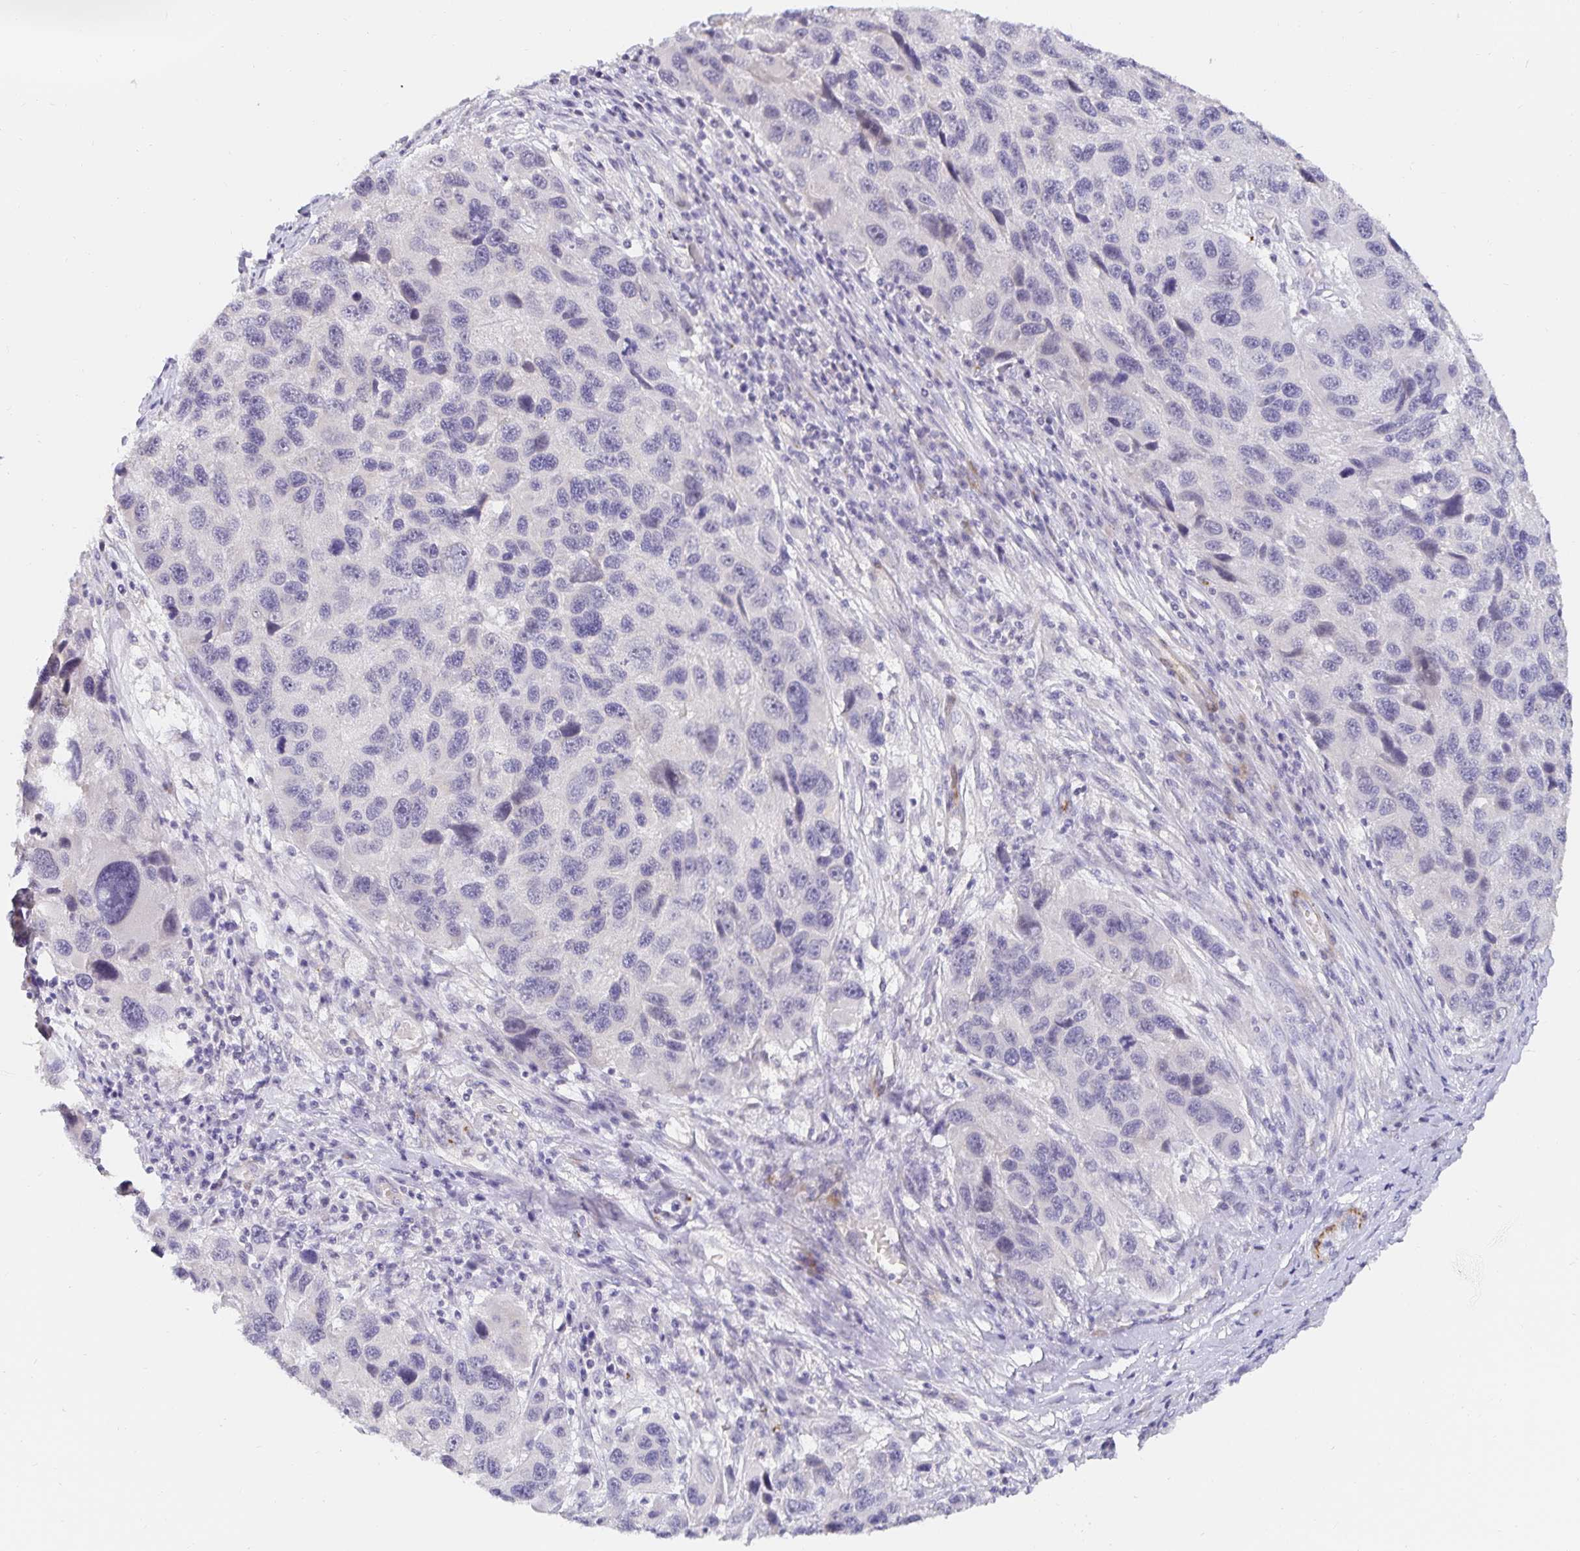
{"staining": {"intensity": "negative", "quantity": "none", "location": "none"}, "tissue": "melanoma", "cell_type": "Tumor cells", "image_type": "cancer", "snomed": [{"axis": "morphology", "description": "Malignant melanoma, NOS"}, {"axis": "topography", "description": "Skin"}], "caption": "A high-resolution image shows immunohistochemistry (IHC) staining of melanoma, which reveals no significant staining in tumor cells.", "gene": "PDX1", "patient": {"sex": "male", "age": 53}}